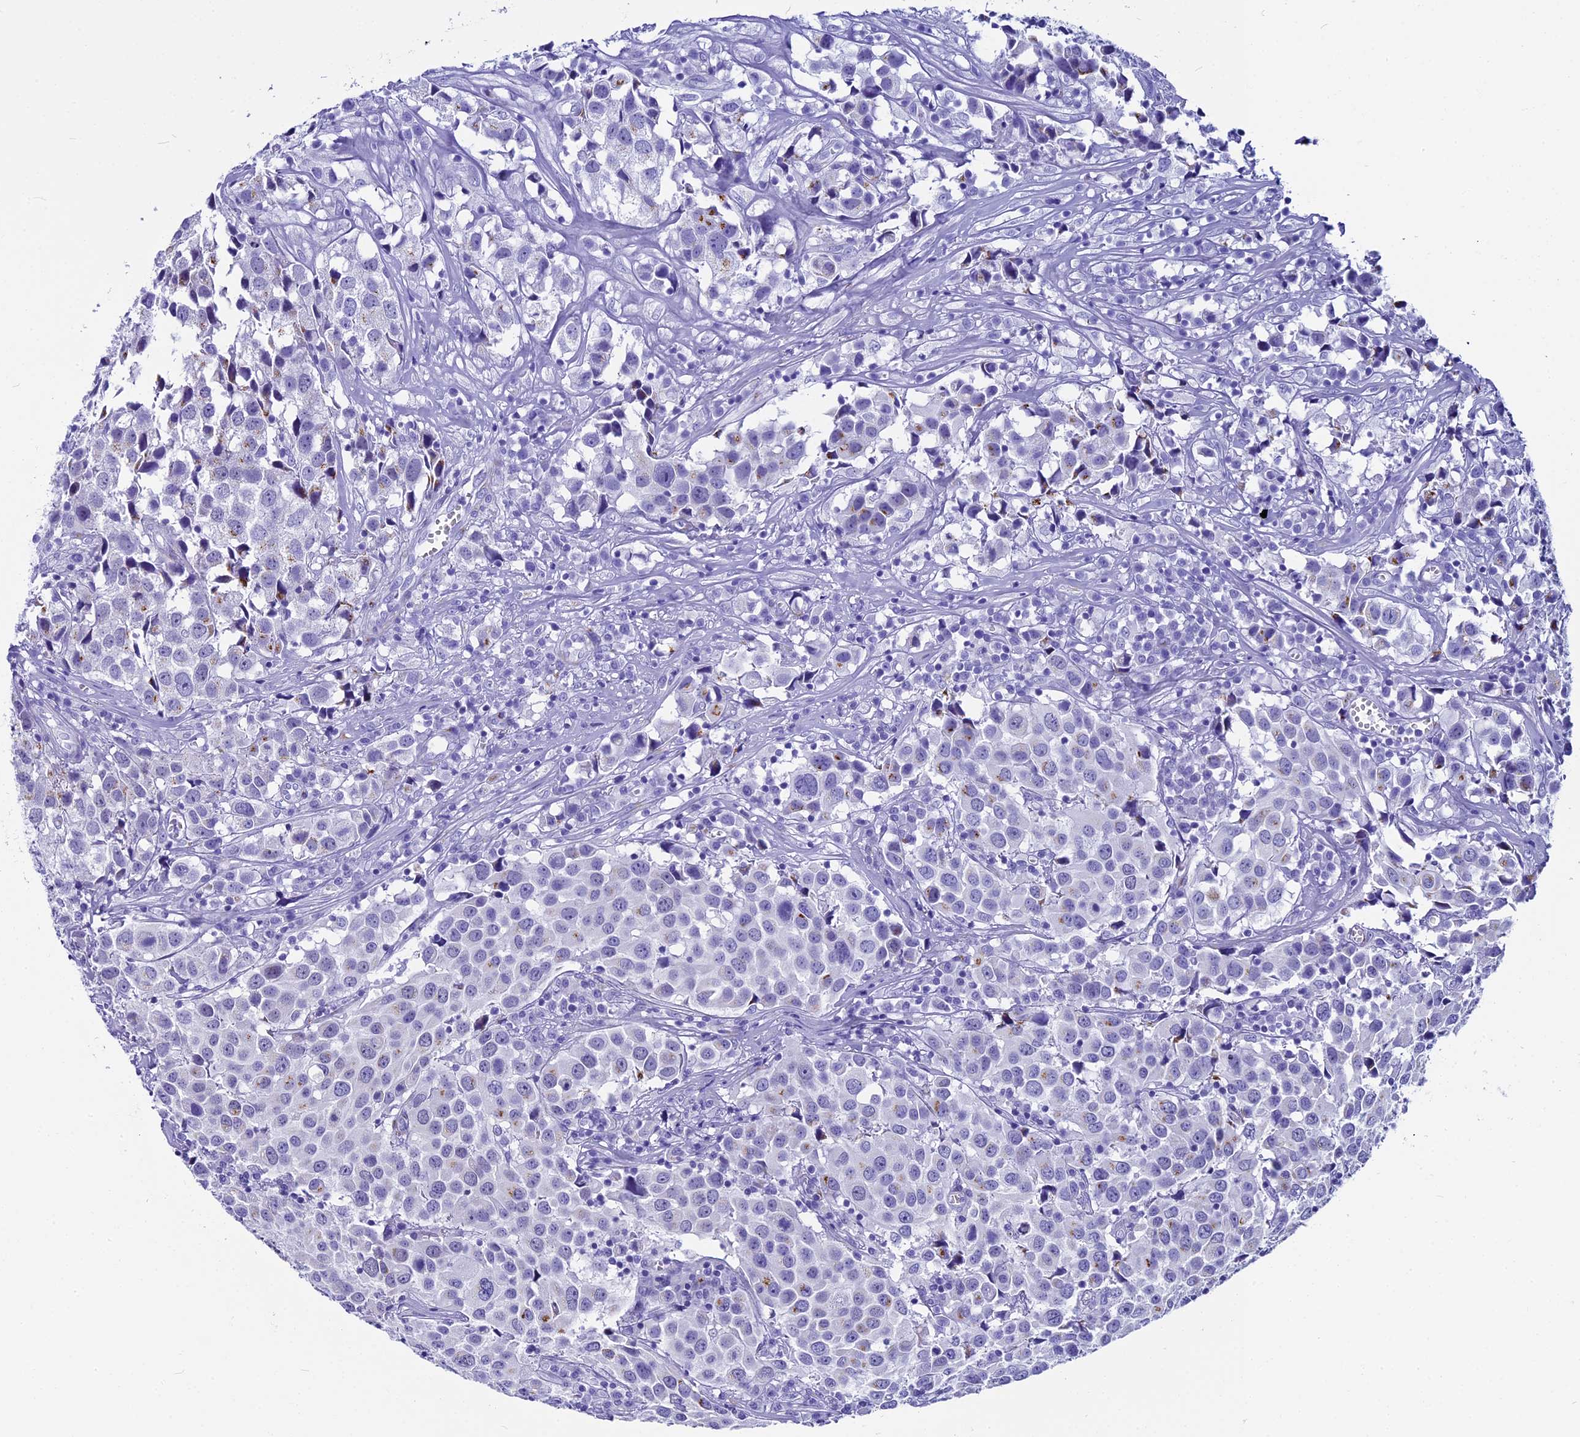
{"staining": {"intensity": "negative", "quantity": "none", "location": "none"}, "tissue": "urothelial cancer", "cell_type": "Tumor cells", "image_type": "cancer", "snomed": [{"axis": "morphology", "description": "Urothelial carcinoma, High grade"}, {"axis": "topography", "description": "Urinary bladder"}], "caption": "This is an immunohistochemistry (IHC) histopathology image of human high-grade urothelial carcinoma. There is no positivity in tumor cells.", "gene": "AP3B2", "patient": {"sex": "female", "age": 75}}